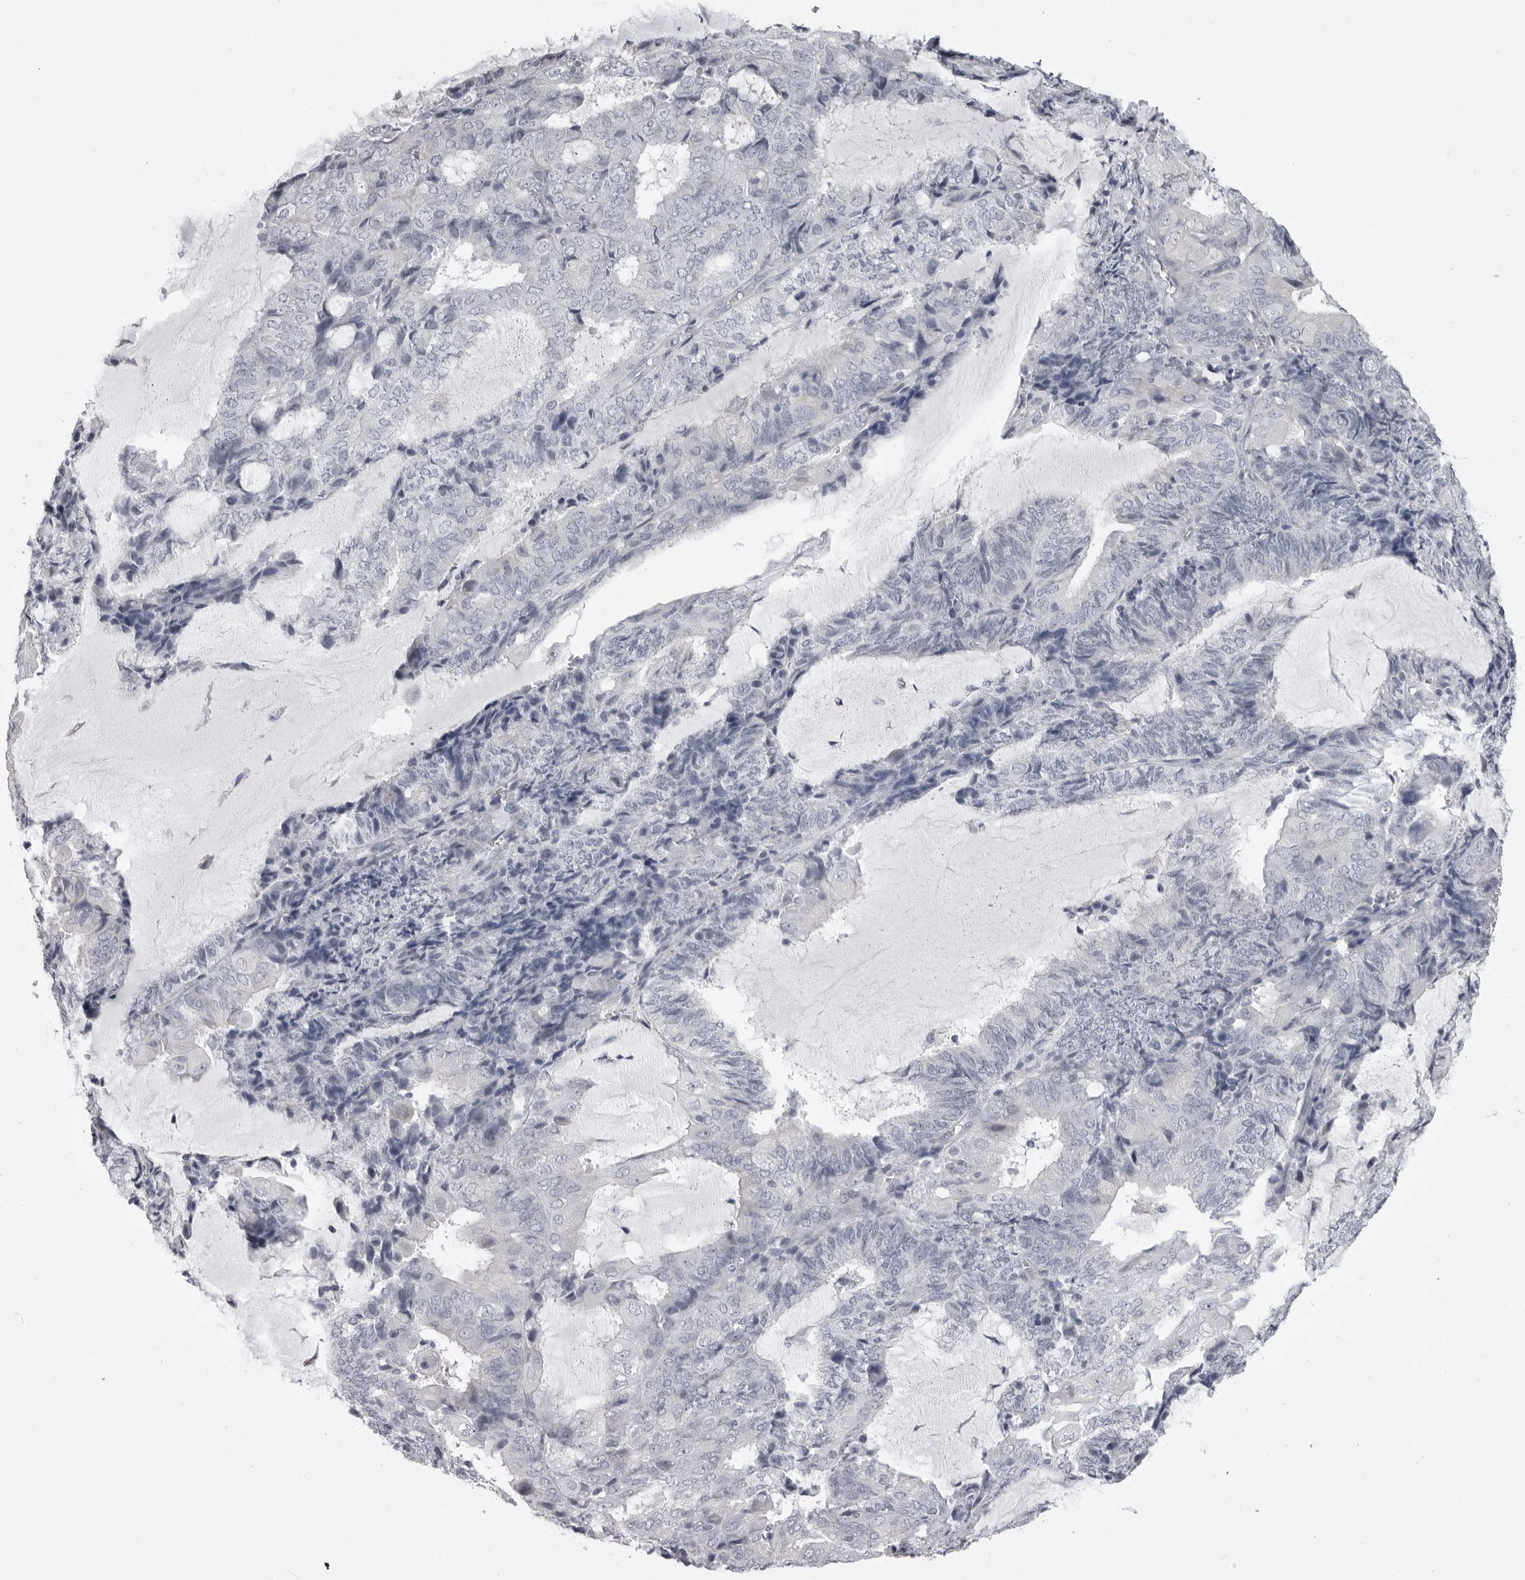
{"staining": {"intensity": "negative", "quantity": "none", "location": "none"}, "tissue": "endometrial cancer", "cell_type": "Tumor cells", "image_type": "cancer", "snomed": [{"axis": "morphology", "description": "Adenocarcinoma, NOS"}, {"axis": "topography", "description": "Endometrium"}], "caption": "High magnification brightfield microscopy of endometrial adenocarcinoma stained with DAB (brown) and counterstained with hematoxylin (blue): tumor cells show no significant expression.", "gene": "EPHA10", "patient": {"sex": "female", "age": 81}}